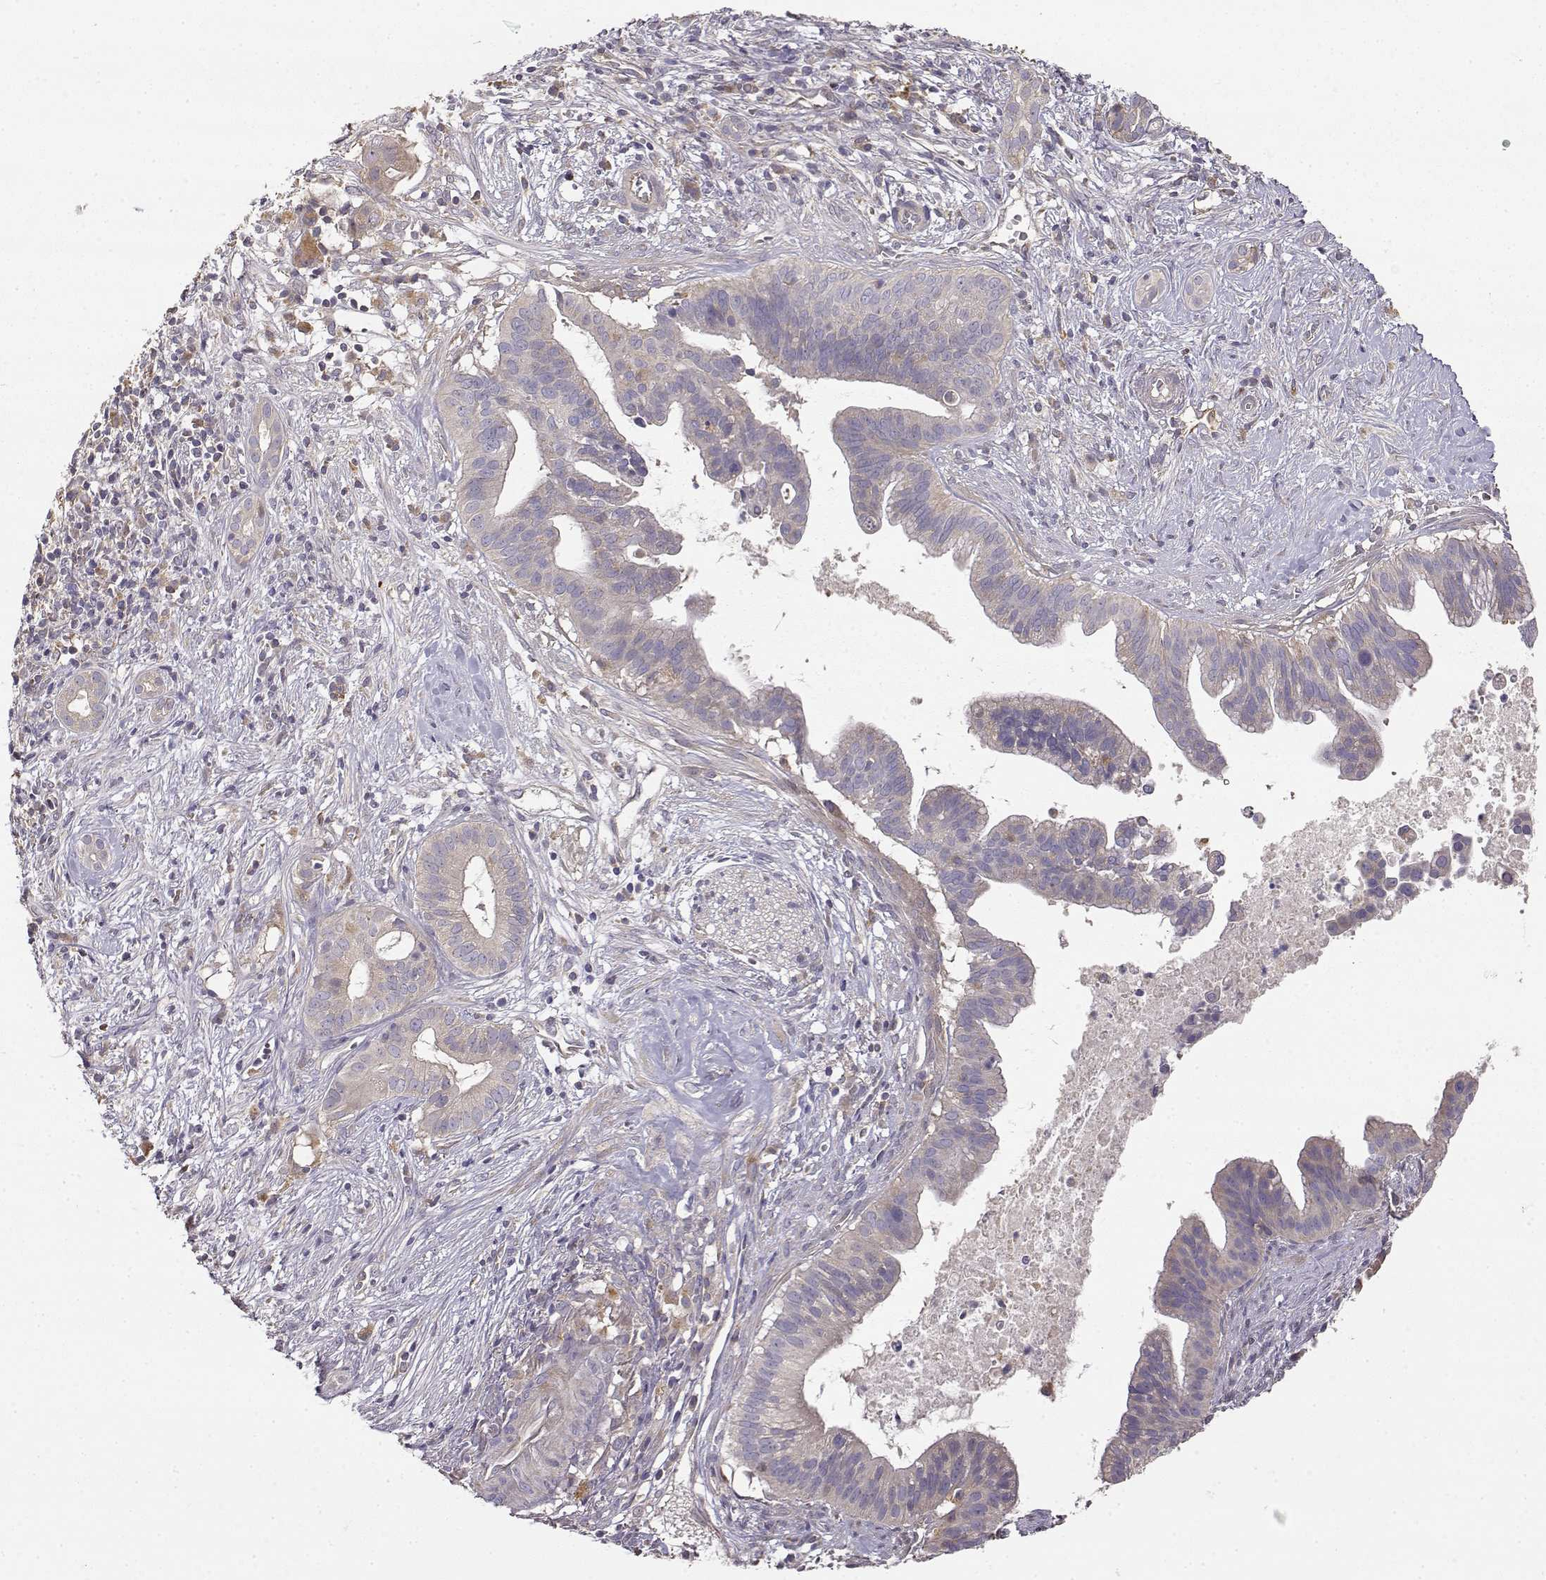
{"staining": {"intensity": "negative", "quantity": "none", "location": "none"}, "tissue": "pancreatic cancer", "cell_type": "Tumor cells", "image_type": "cancer", "snomed": [{"axis": "morphology", "description": "Adenocarcinoma, NOS"}, {"axis": "topography", "description": "Pancreas"}], "caption": "The micrograph reveals no significant positivity in tumor cells of adenocarcinoma (pancreatic).", "gene": "CRIM1", "patient": {"sex": "male", "age": 61}}